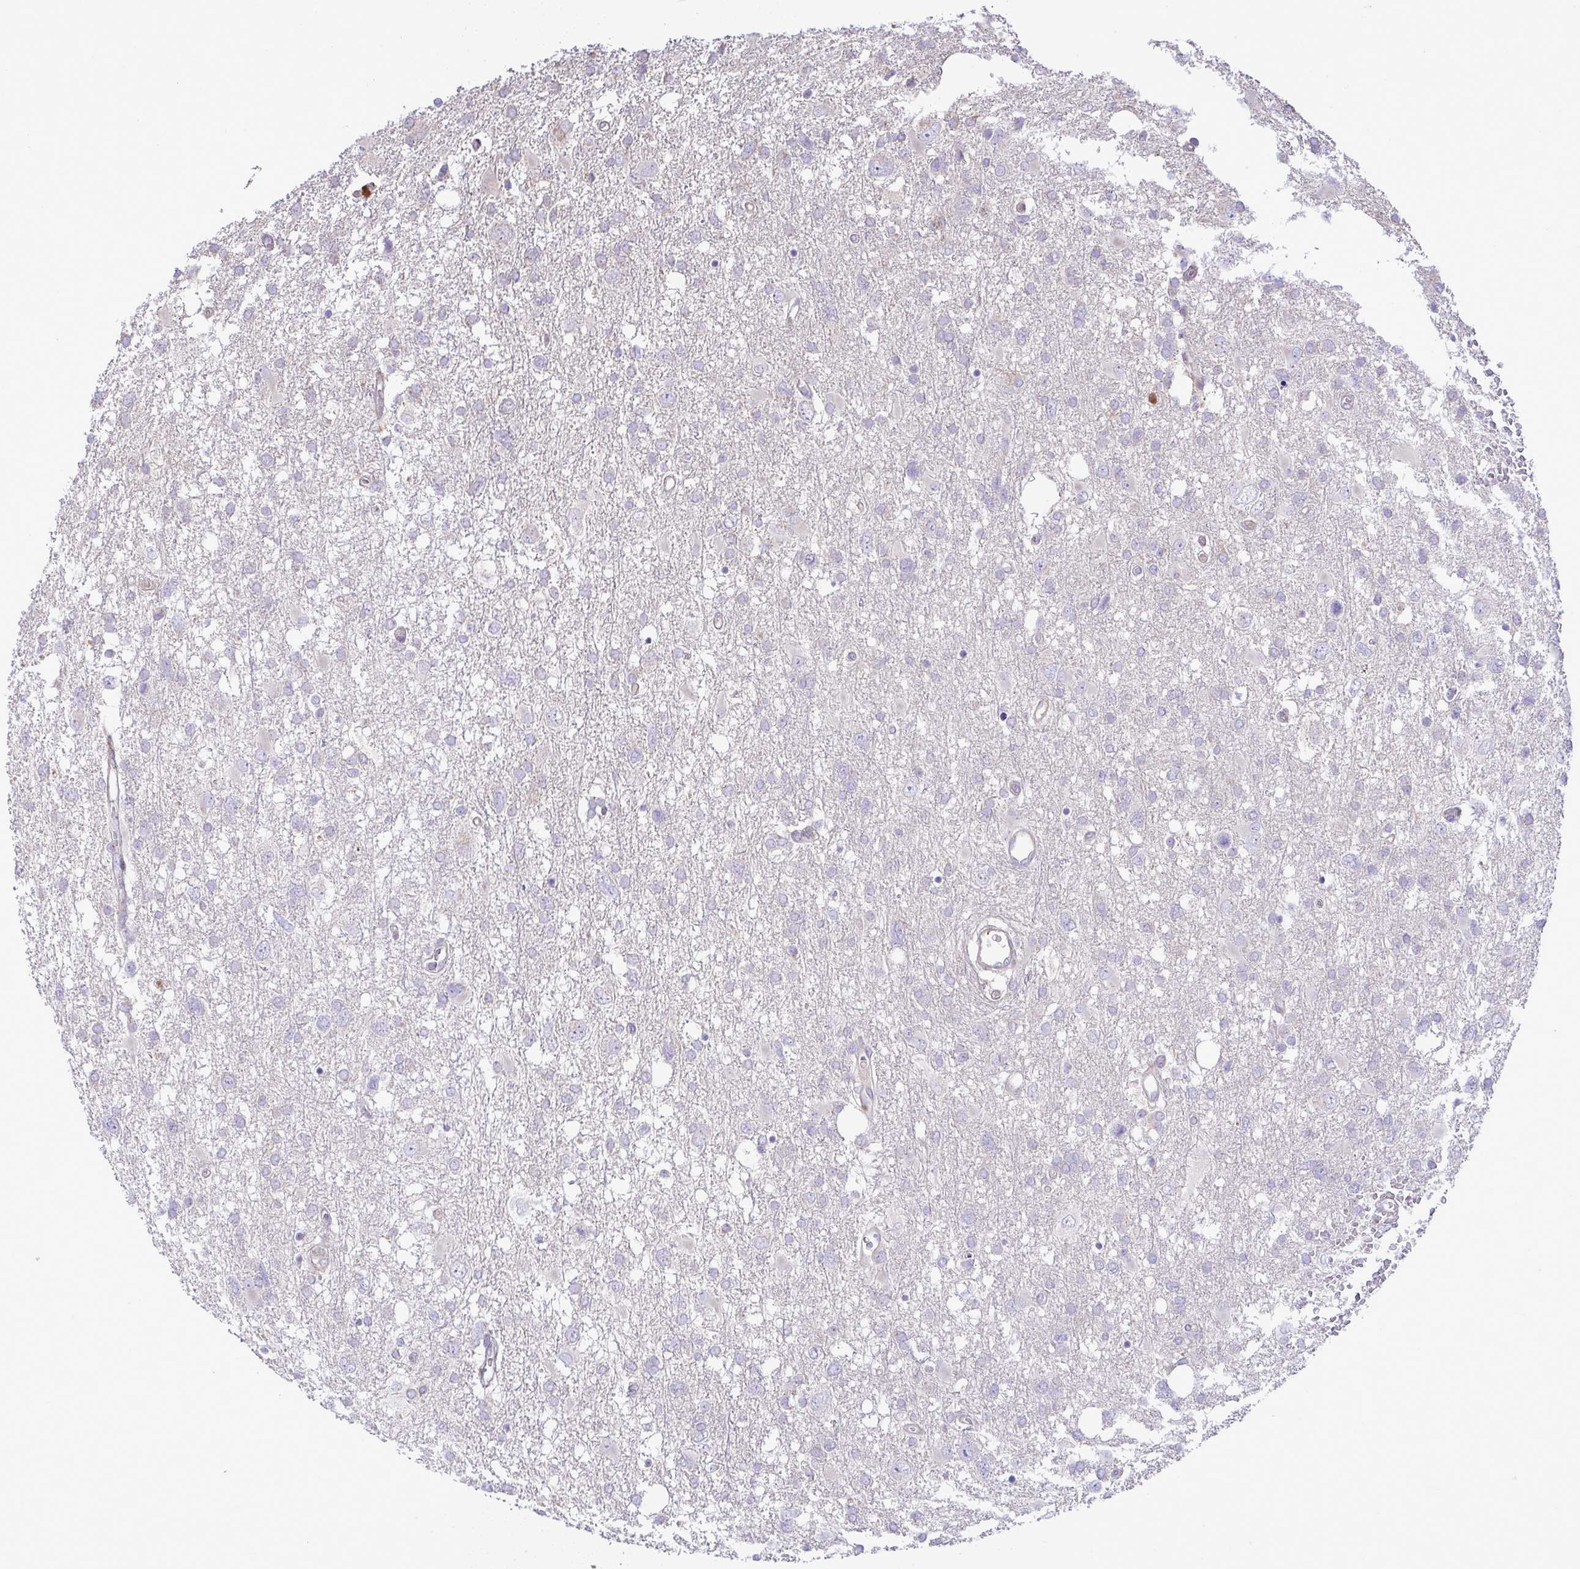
{"staining": {"intensity": "negative", "quantity": "none", "location": "none"}, "tissue": "glioma", "cell_type": "Tumor cells", "image_type": "cancer", "snomed": [{"axis": "morphology", "description": "Glioma, malignant, High grade"}, {"axis": "topography", "description": "Brain"}], "caption": "IHC of human malignant high-grade glioma reveals no positivity in tumor cells.", "gene": "GRID2", "patient": {"sex": "male", "age": 61}}